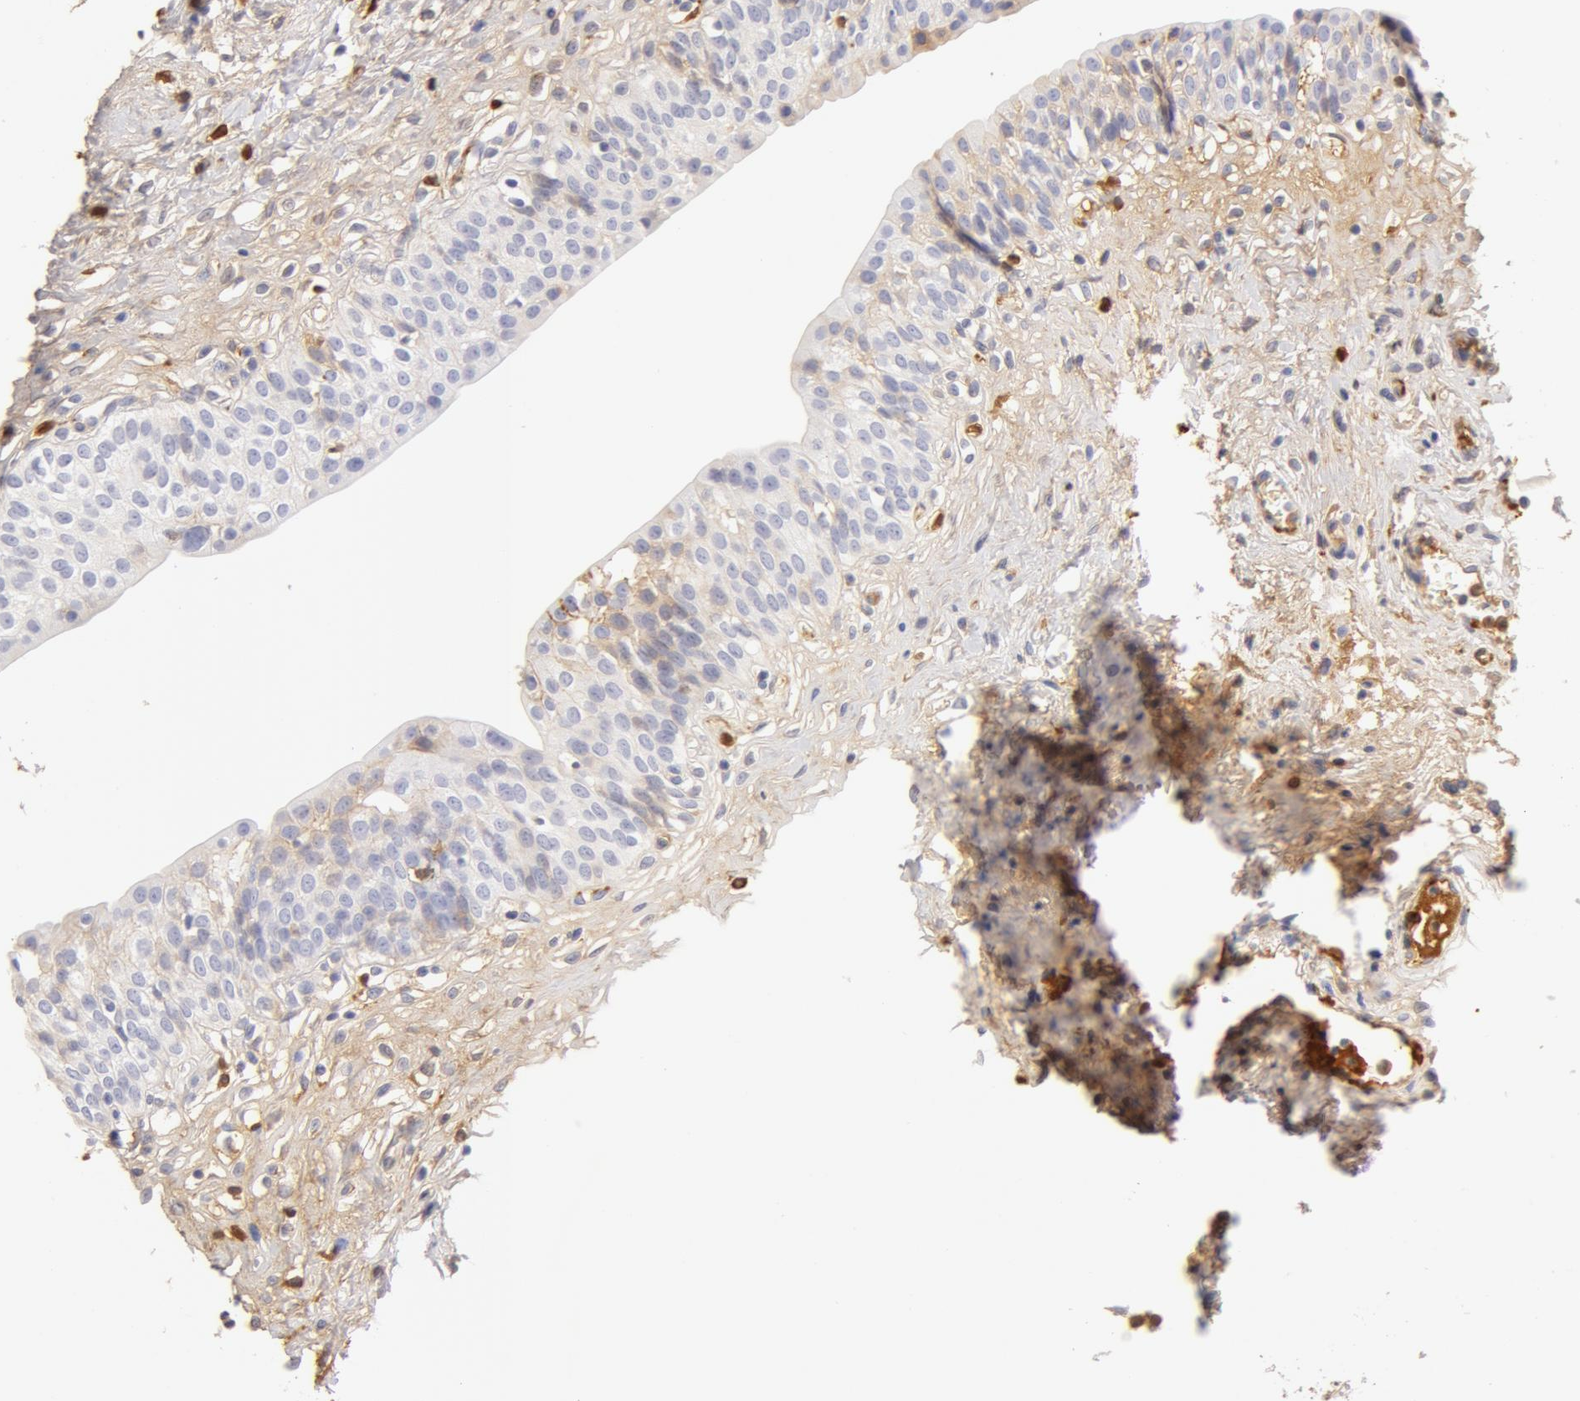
{"staining": {"intensity": "weak", "quantity": "25%-75%", "location": "cytoplasmic/membranous"}, "tissue": "urinary bladder", "cell_type": "Urothelial cells", "image_type": "normal", "snomed": [{"axis": "morphology", "description": "Adenocarcinoma, NOS"}, {"axis": "topography", "description": "Urinary bladder"}], "caption": "DAB (3,3'-diaminobenzidine) immunohistochemical staining of benign urinary bladder exhibits weak cytoplasmic/membranous protein expression in about 25%-75% of urothelial cells. (DAB IHC, brown staining for protein, blue staining for nuclei).", "gene": "GC", "patient": {"sex": "male", "age": 61}}